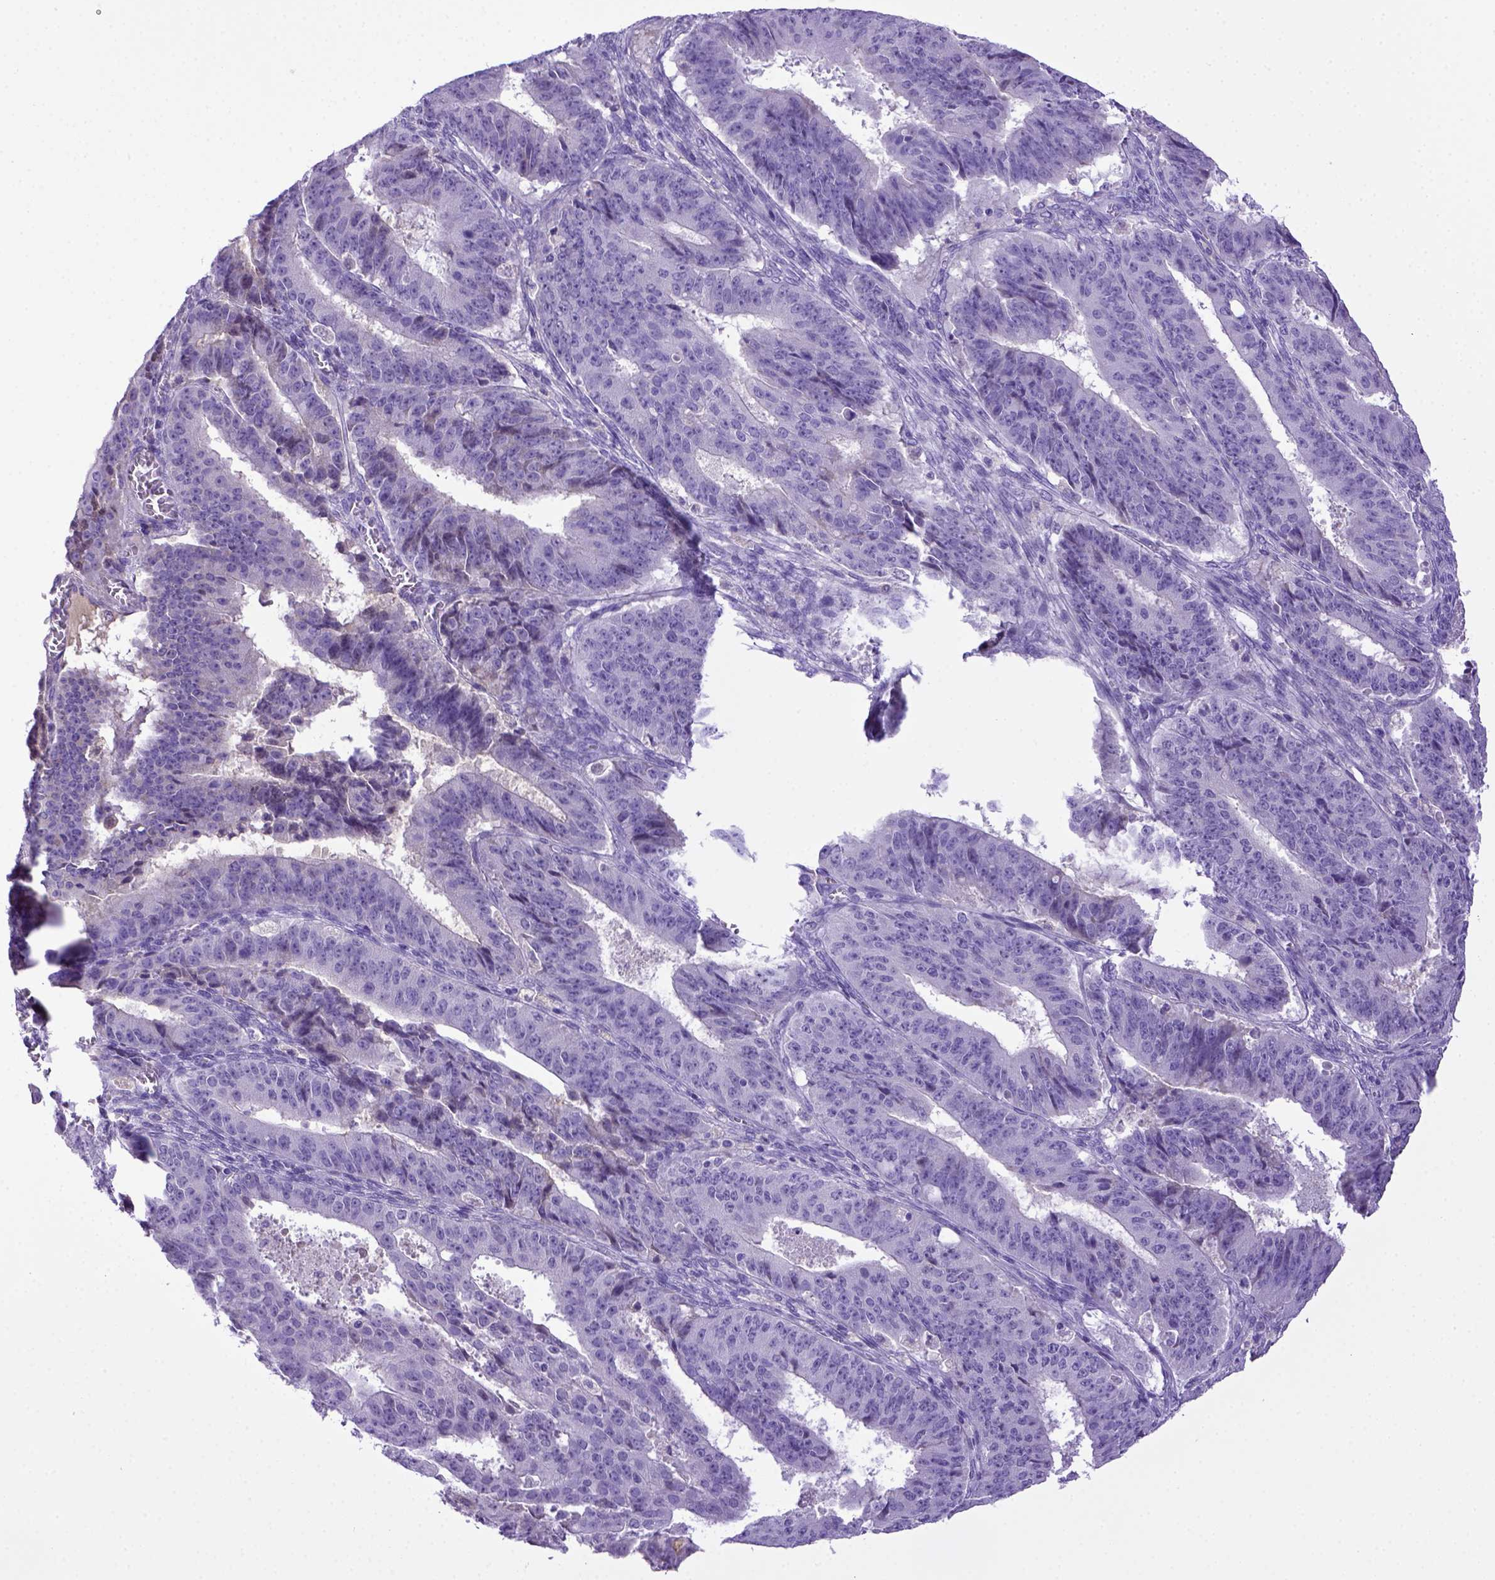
{"staining": {"intensity": "negative", "quantity": "none", "location": "none"}, "tissue": "ovarian cancer", "cell_type": "Tumor cells", "image_type": "cancer", "snomed": [{"axis": "morphology", "description": "Carcinoma, endometroid"}, {"axis": "topography", "description": "Ovary"}], "caption": "Photomicrograph shows no significant protein positivity in tumor cells of ovarian endometroid carcinoma.", "gene": "ITIH4", "patient": {"sex": "female", "age": 42}}